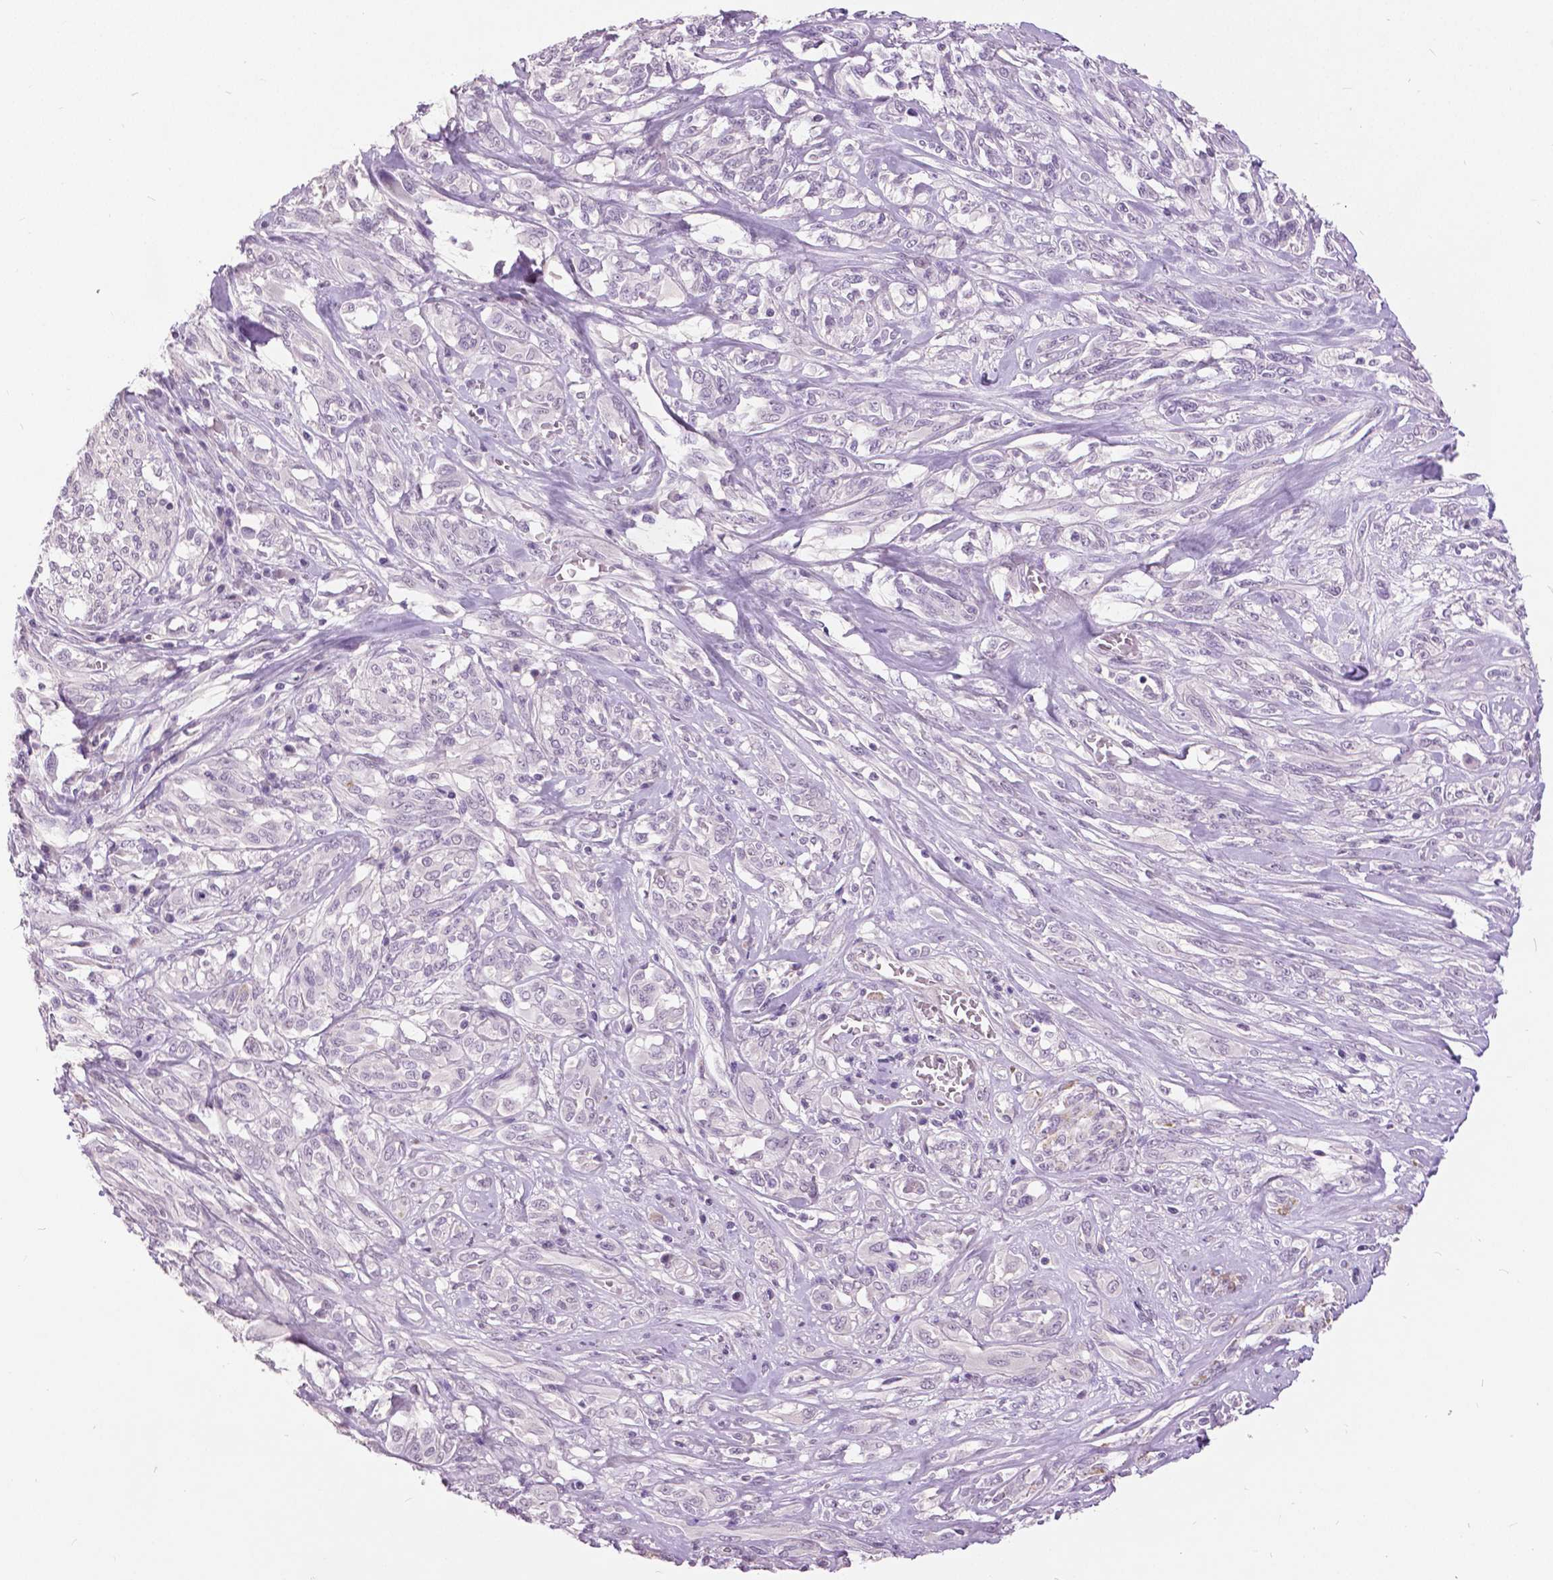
{"staining": {"intensity": "negative", "quantity": "none", "location": "none"}, "tissue": "melanoma", "cell_type": "Tumor cells", "image_type": "cancer", "snomed": [{"axis": "morphology", "description": "Malignant melanoma, NOS"}, {"axis": "topography", "description": "Skin"}], "caption": "An IHC histopathology image of malignant melanoma is shown. There is no staining in tumor cells of malignant melanoma.", "gene": "GRIN2A", "patient": {"sex": "female", "age": 91}}